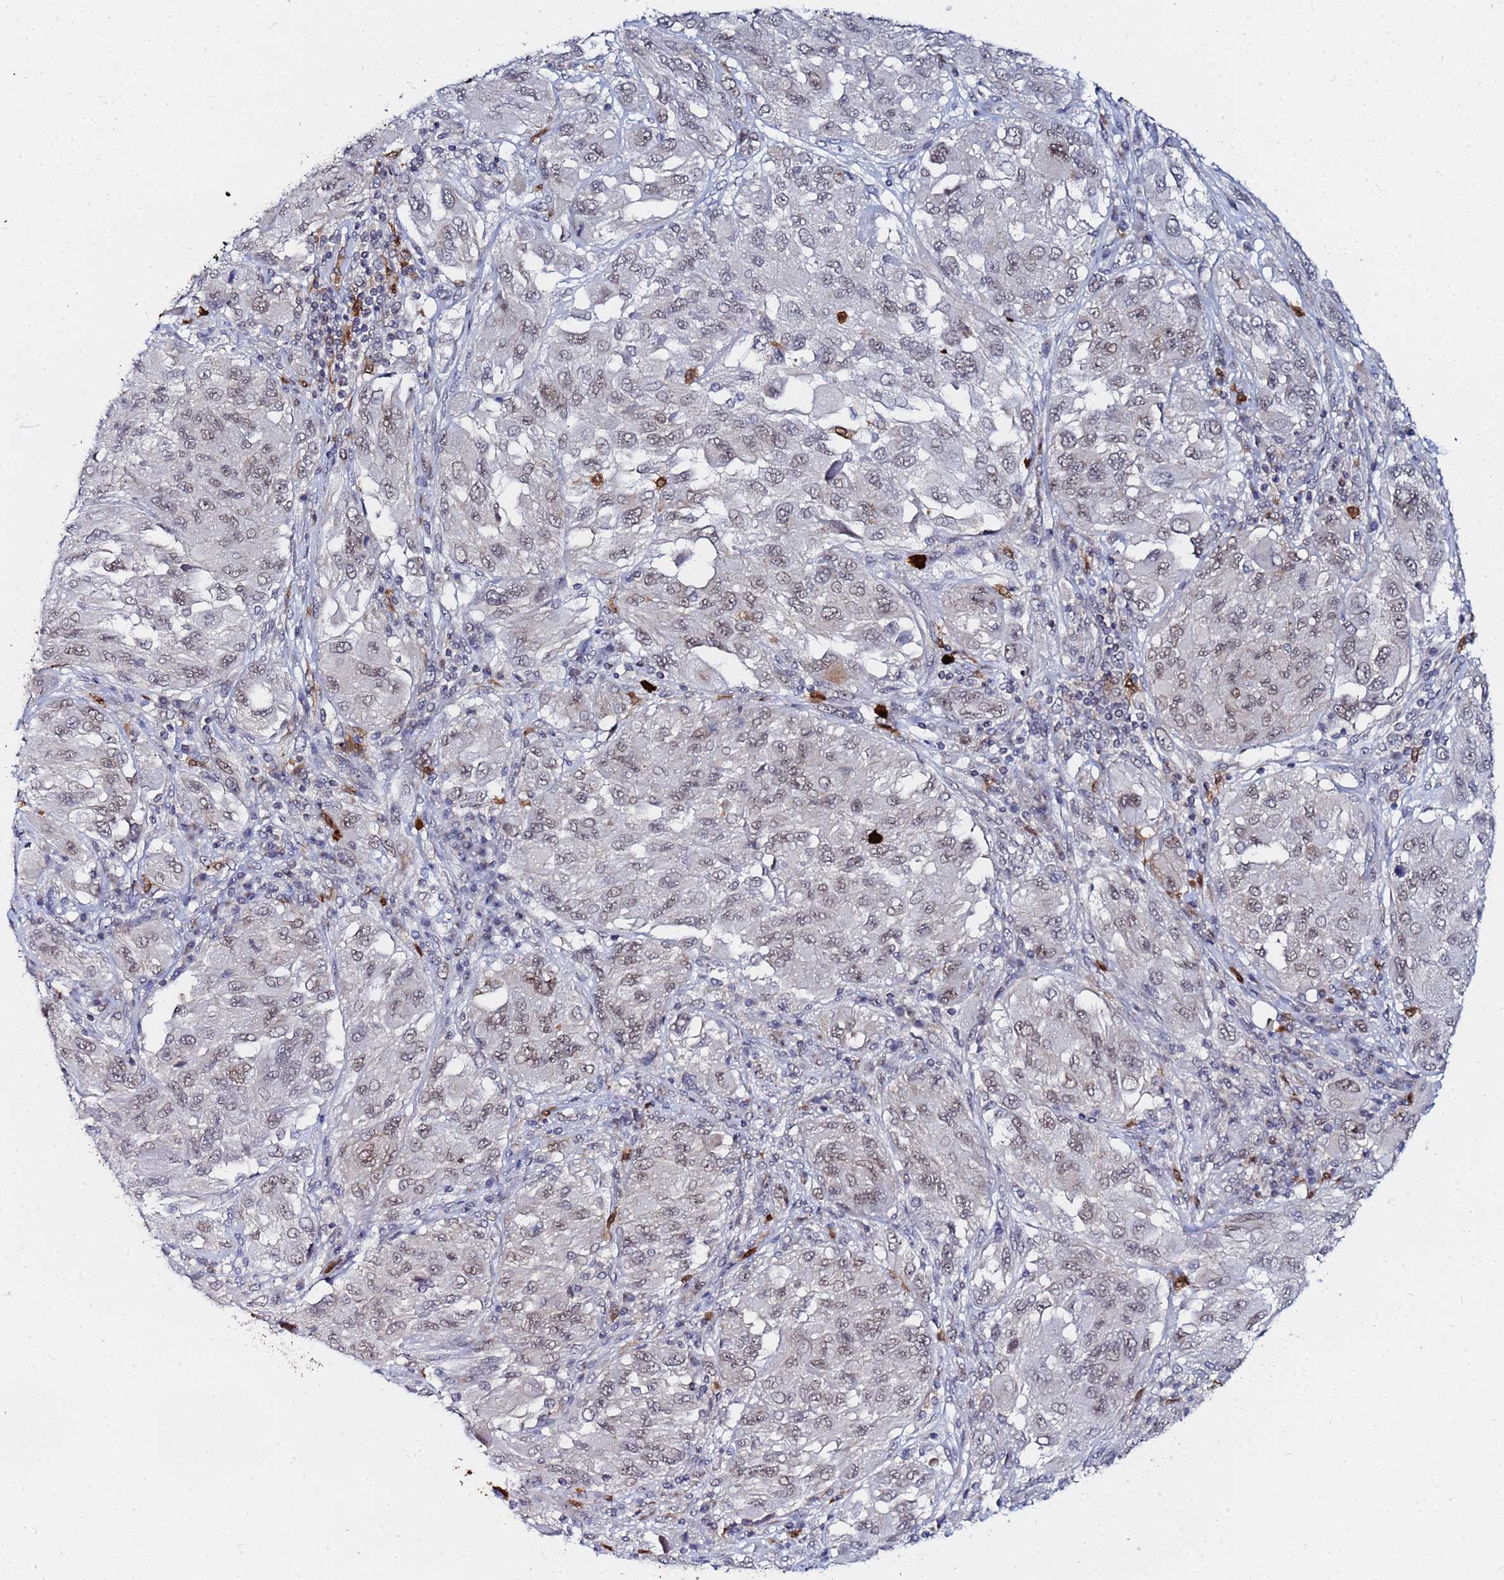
{"staining": {"intensity": "weak", "quantity": ">75%", "location": "nuclear"}, "tissue": "melanoma", "cell_type": "Tumor cells", "image_type": "cancer", "snomed": [{"axis": "morphology", "description": "Malignant melanoma, NOS"}, {"axis": "topography", "description": "Skin"}], "caption": "Melanoma tissue reveals weak nuclear staining in about >75% of tumor cells, visualized by immunohistochemistry.", "gene": "MTCL1", "patient": {"sex": "female", "age": 91}}